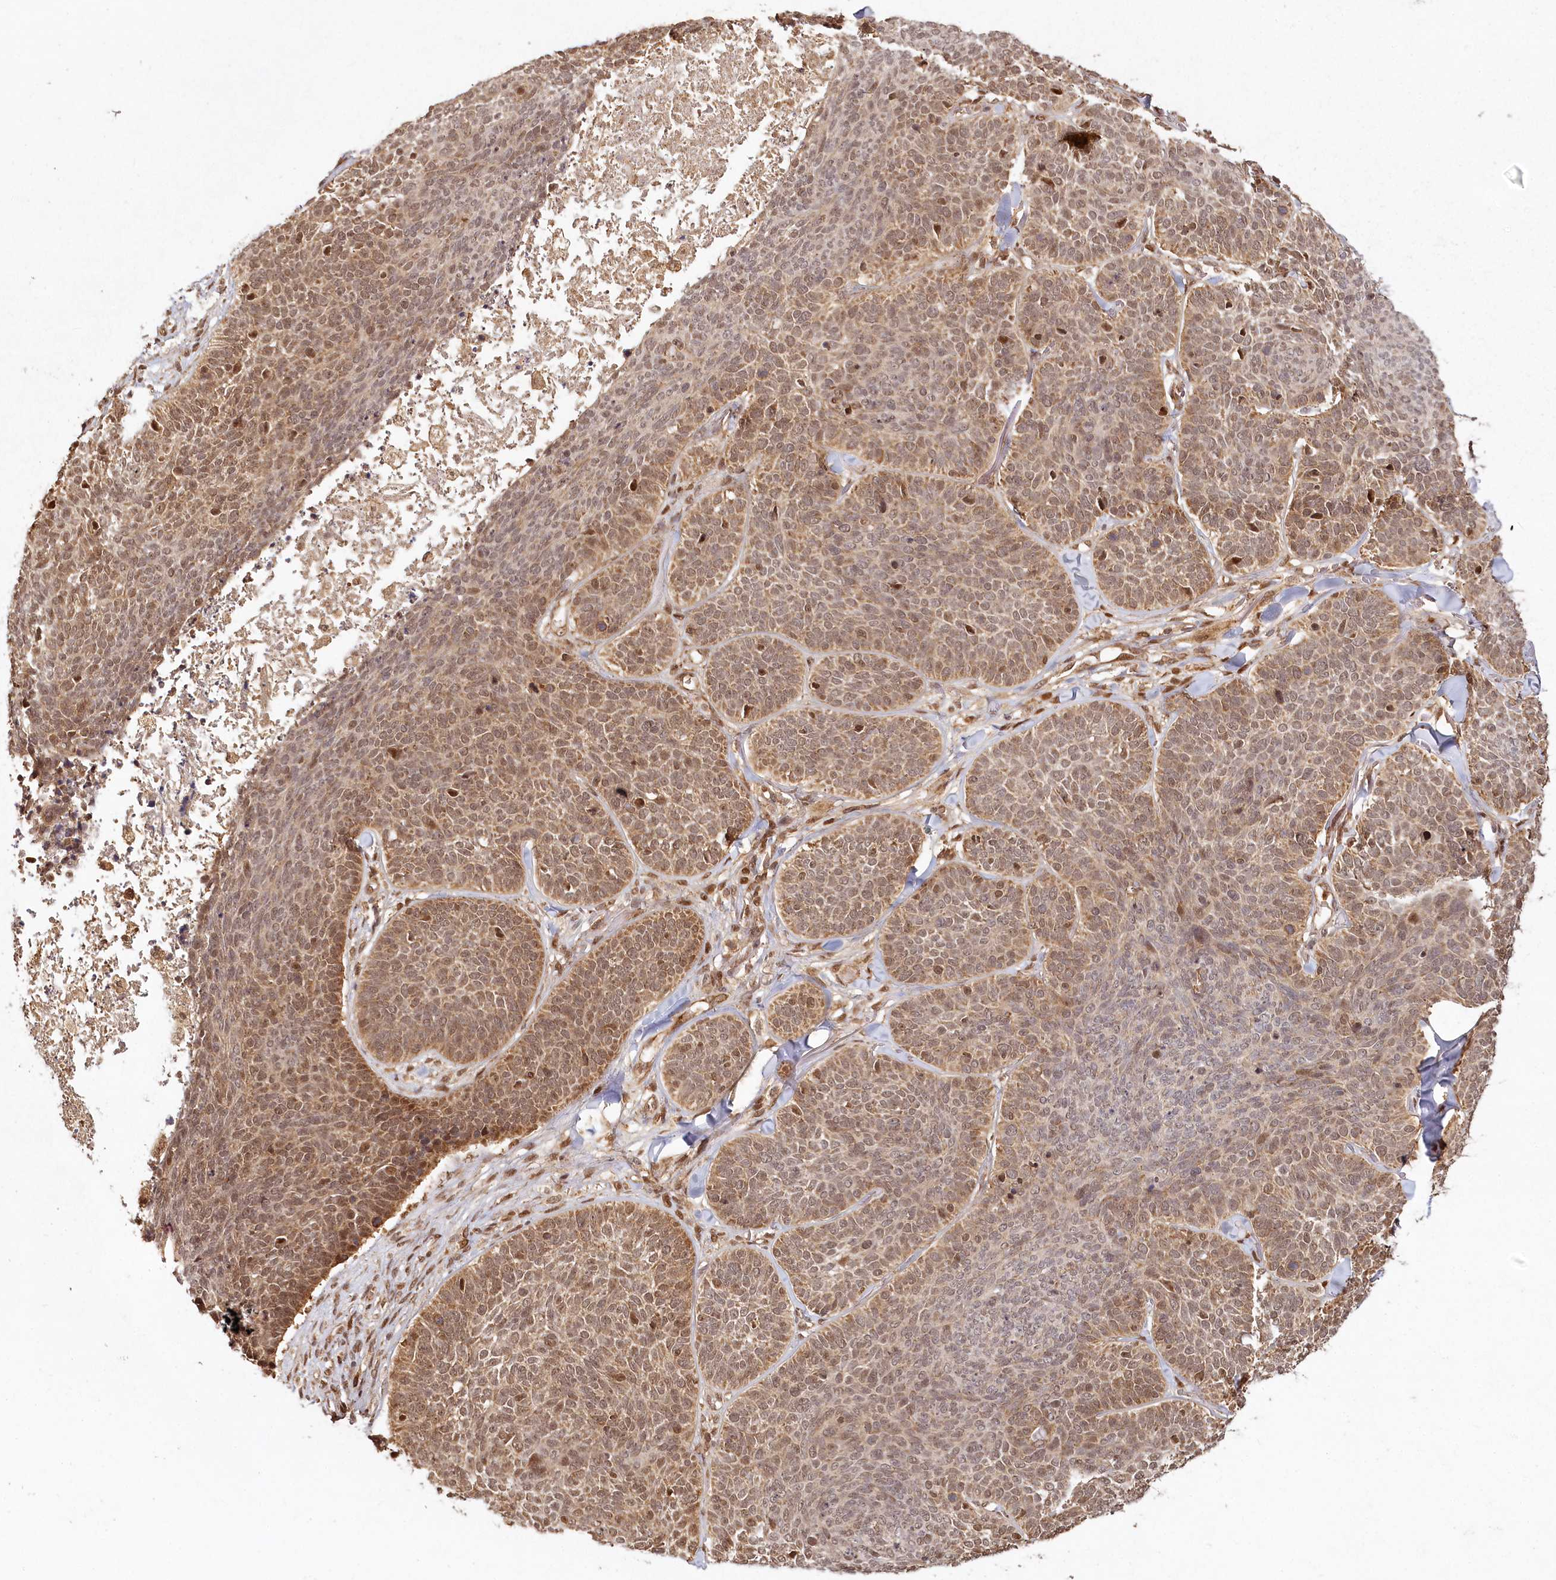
{"staining": {"intensity": "moderate", "quantity": ">75%", "location": "cytoplasmic/membranous,nuclear"}, "tissue": "skin cancer", "cell_type": "Tumor cells", "image_type": "cancer", "snomed": [{"axis": "morphology", "description": "Basal cell carcinoma"}, {"axis": "topography", "description": "Skin"}], "caption": "Protein staining of skin cancer tissue demonstrates moderate cytoplasmic/membranous and nuclear positivity in approximately >75% of tumor cells.", "gene": "MICU1", "patient": {"sex": "male", "age": 85}}